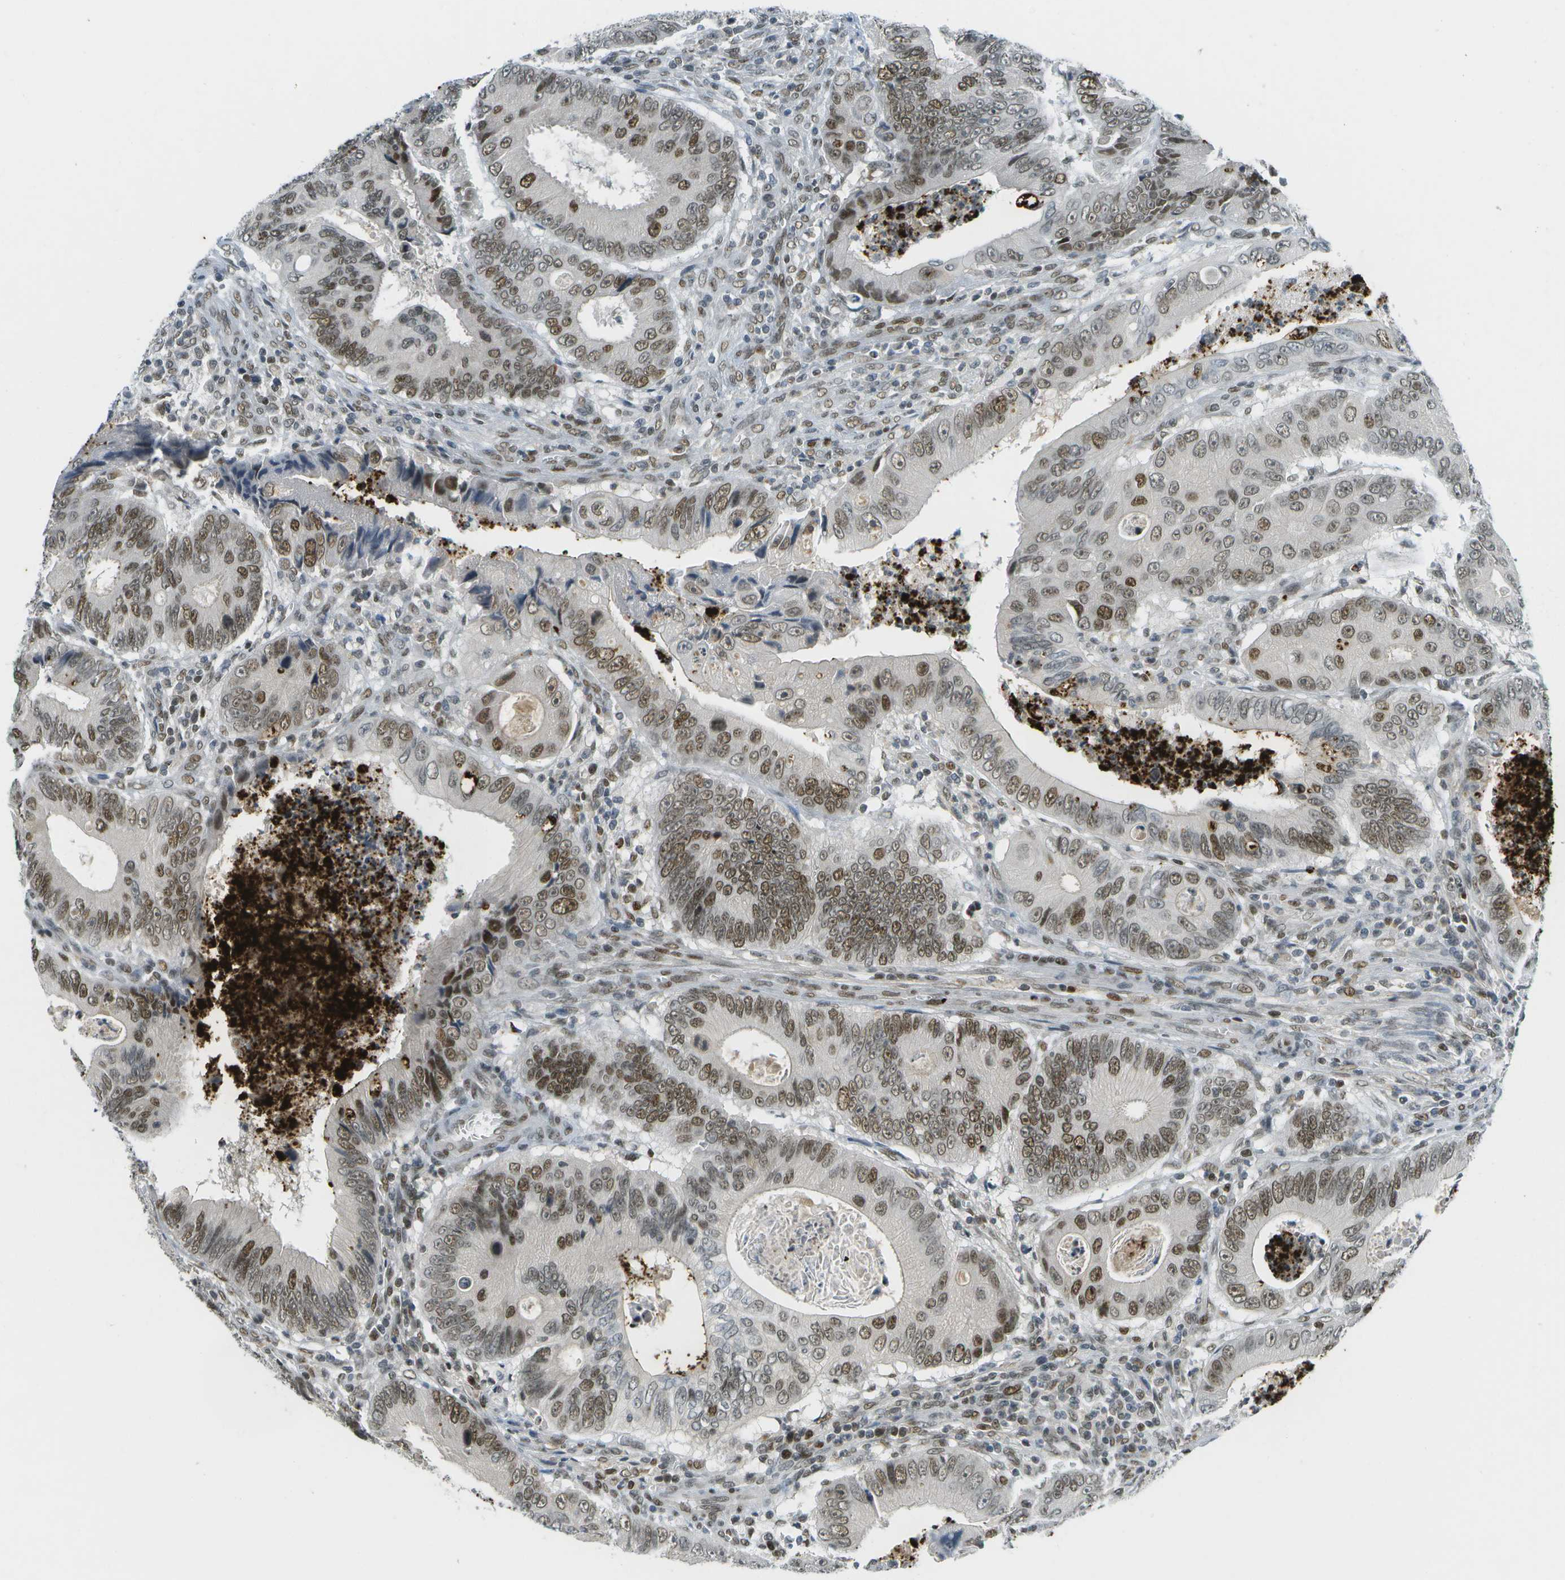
{"staining": {"intensity": "moderate", "quantity": ">75%", "location": "nuclear"}, "tissue": "colorectal cancer", "cell_type": "Tumor cells", "image_type": "cancer", "snomed": [{"axis": "morphology", "description": "Inflammation, NOS"}, {"axis": "morphology", "description": "Adenocarcinoma, NOS"}, {"axis": "topography", "description": "Colon"}], "caption": "DAB immunohistochemical staining of colorectal cancer (adenocarcinoma) shows moderate nuclear protein staining in about >75% of tumor cells.", "gene": "CBX5", "patient": {"sex": "male", "age": 72}}